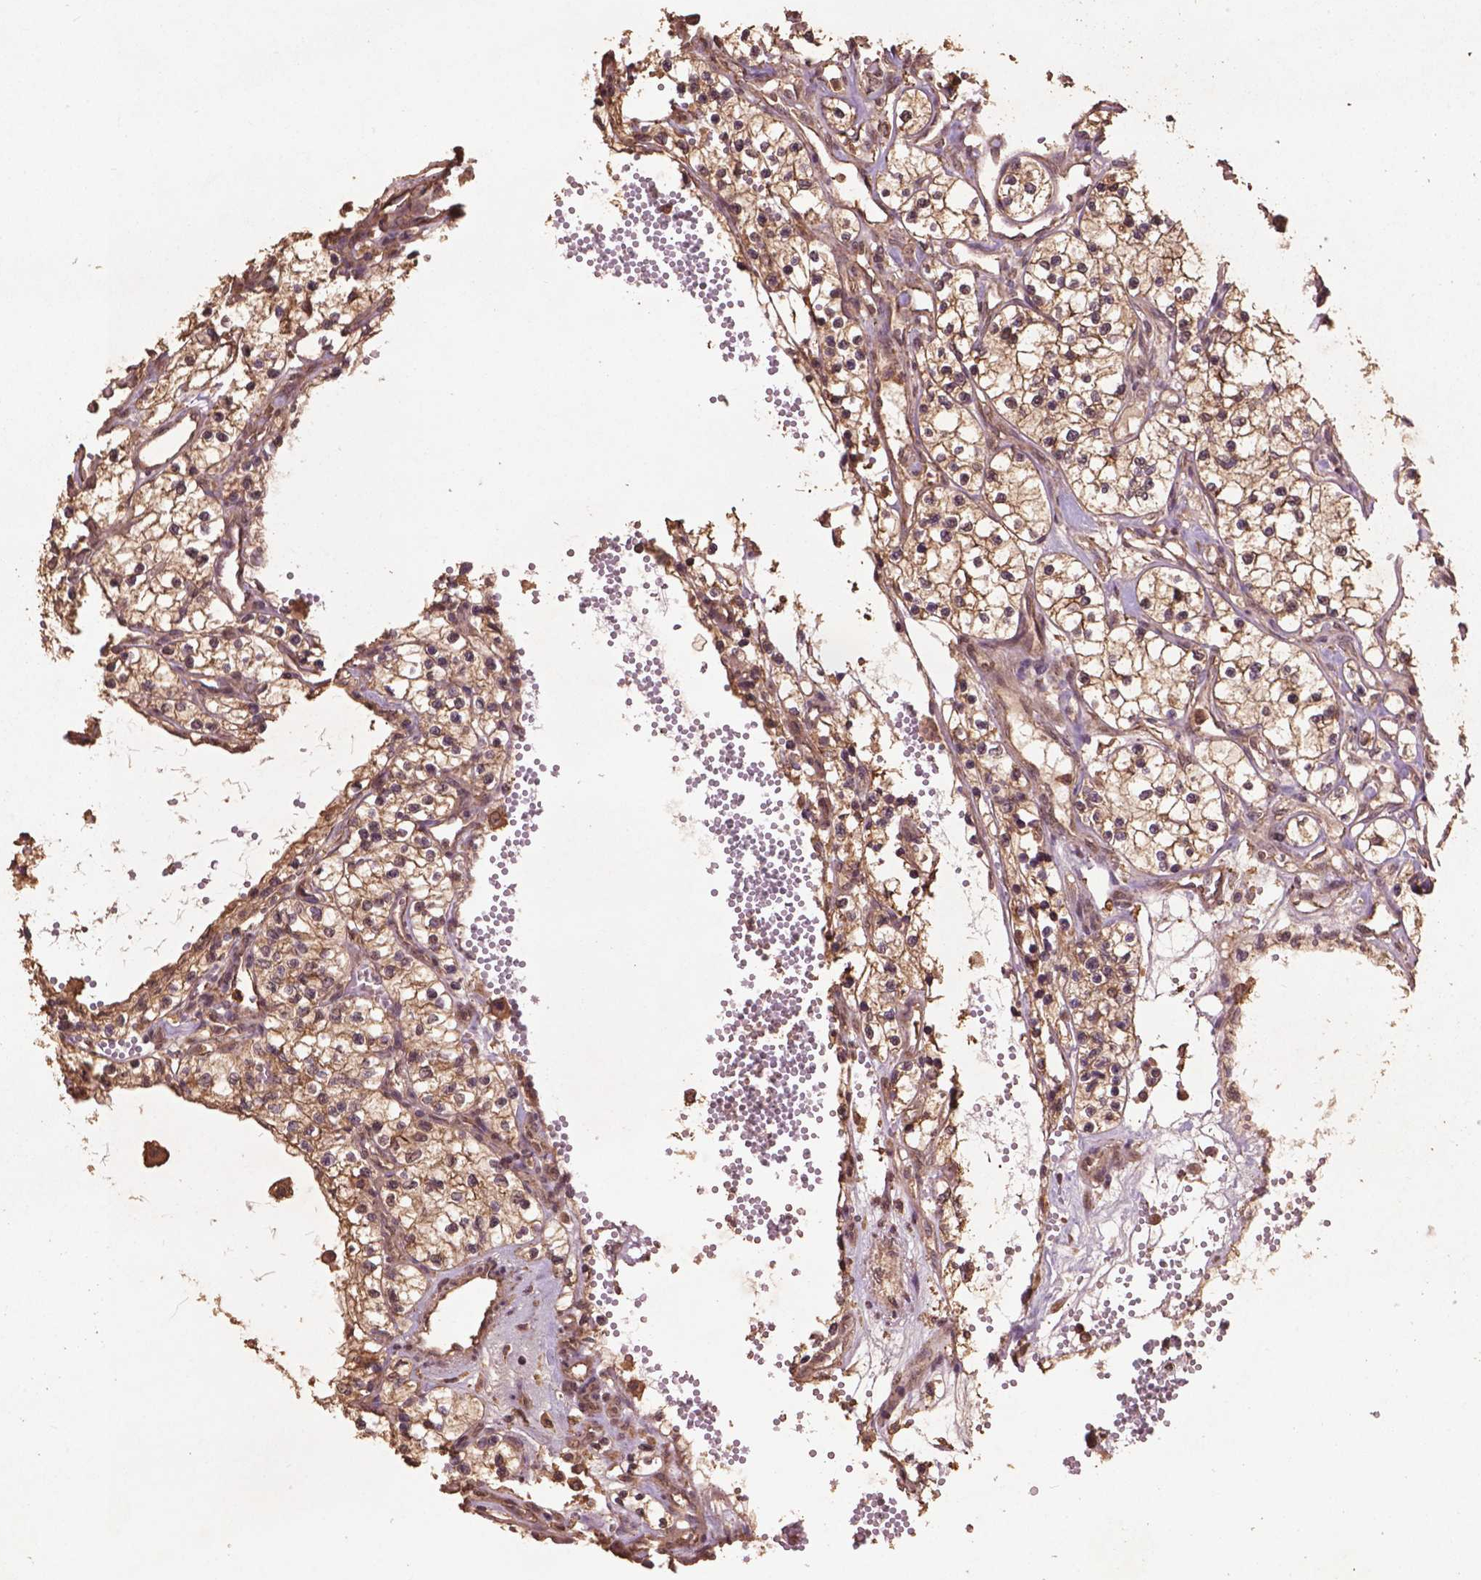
{"staining": {"intensity": "weak", "quantity": ">75%", "location": "cytoplasmic/membranous"}, "tissue": "renal cancer", "cell_type": "Tumor cells", "image_type": "cancer", "snomed": [{"axis": "morphology", "description": "Adenocarcinoma, NOS"}, {"axis": "topography", "description": "Kidney"}], "caption": "Human adenocarcinoma (renal) stained for a protein (brown) reveals weak cytoplasmic/membranous positive staining in approximately >75% of tumor cells.", "gene": "BABAM1", "patient": {"sex": "female", "age": 69}}